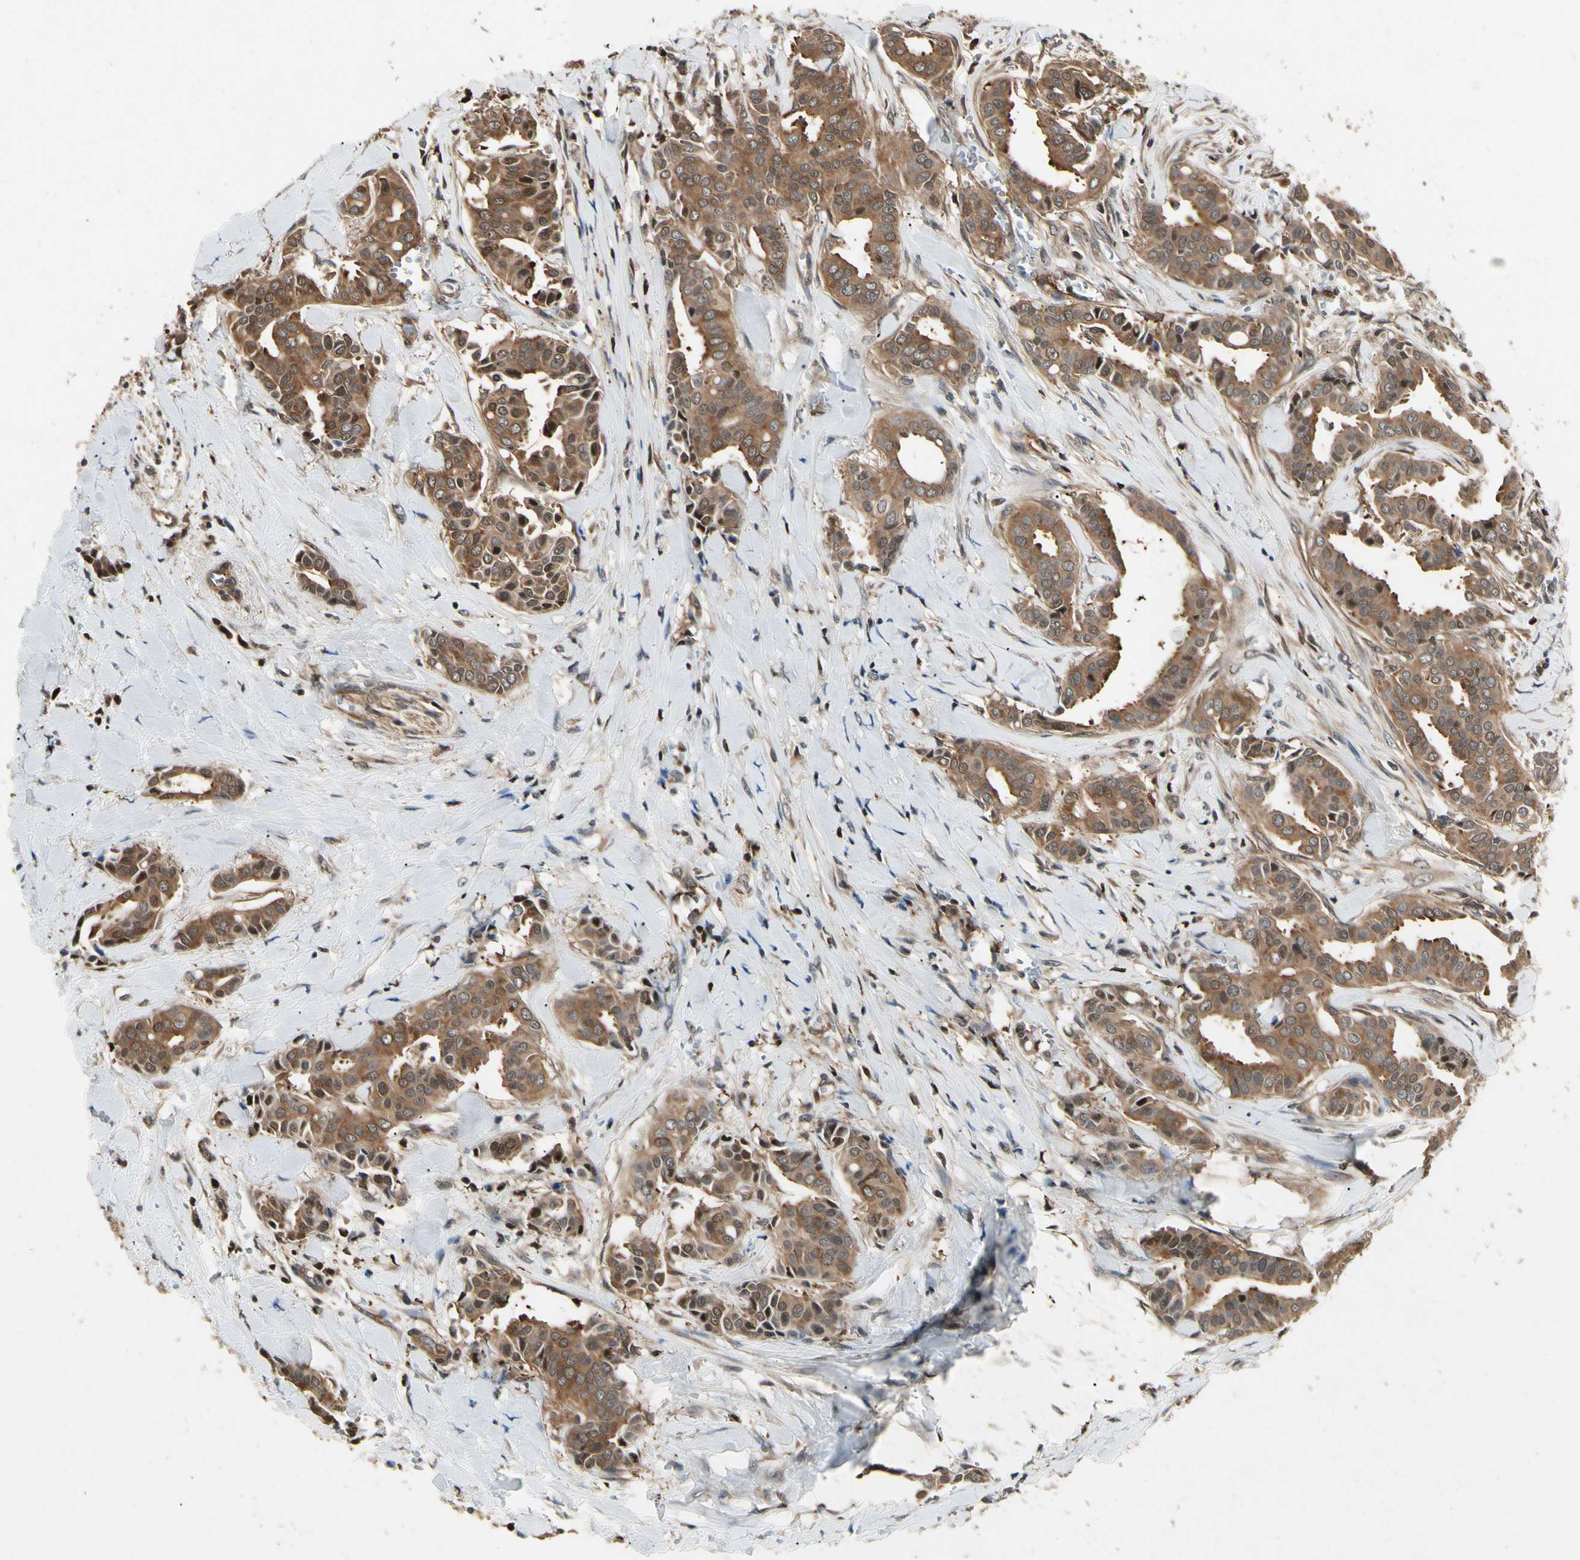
{"staining": {"intensity": "moderate", "quantity": ">75%", "location": "cytoplasmic/membranous,nuclear"}, "tissue": "head and neck cancer", "cell_type": "Tumor cells", "image_type": "cancer", "snomed": [{"axis": "morphology", "description": "Adenocarcinoma, NOS"}, {"axis": "topography", "description": "Salivary gland"}, {"axis": "topography", "description": "Head-Neck"}], "caption": "Moderate cytoplasmic/membranous and nuclear expression for a protein is seen in about >75% of tumor cells of head and neck cancer (adenocarcinoma) using IHC.", "gene": "YWHAQ", "patient": {"sex": "female", "age": 59}}